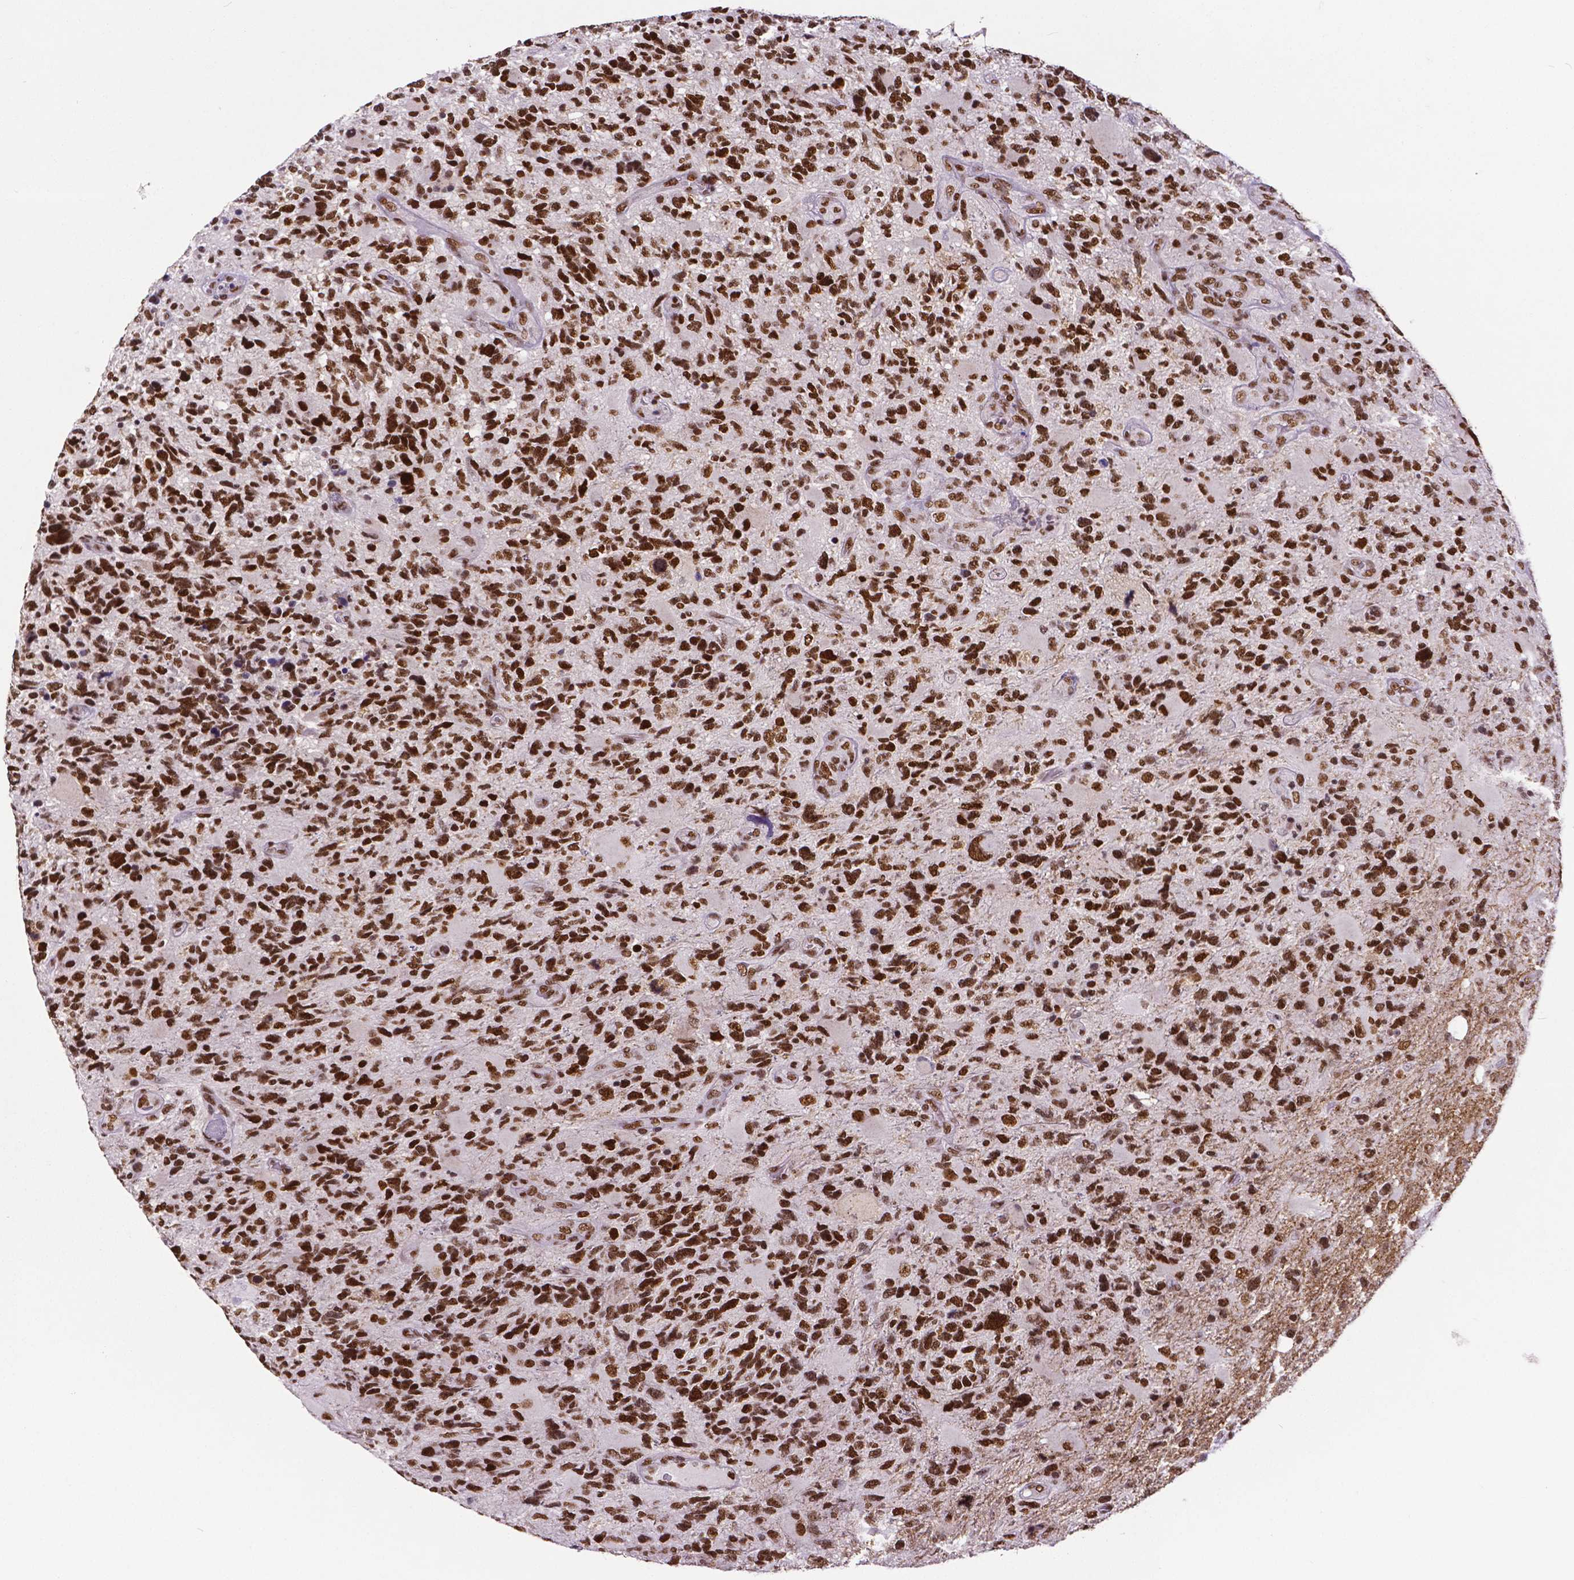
{"staining": {"intensity": "strong", "quantity": ">75%", "location": "nuclear"}, "tissue": "glioma", "cell_type": "Tumor cells", "image_type": "cancer", "snomed": [{"axis": "morphology", "description": "Glioma, malignant, High grade"}, {"axis": "topography", "description": "Brain"}], "caption": "High-power microscopy captured an IHC photomicrograph of high-grade glioma (malignant), revealing strong nuclear positivity in approximately >75% of tumor cells.", "gene": "ATRX", "patient": {"sex": "female", "age": 71}}